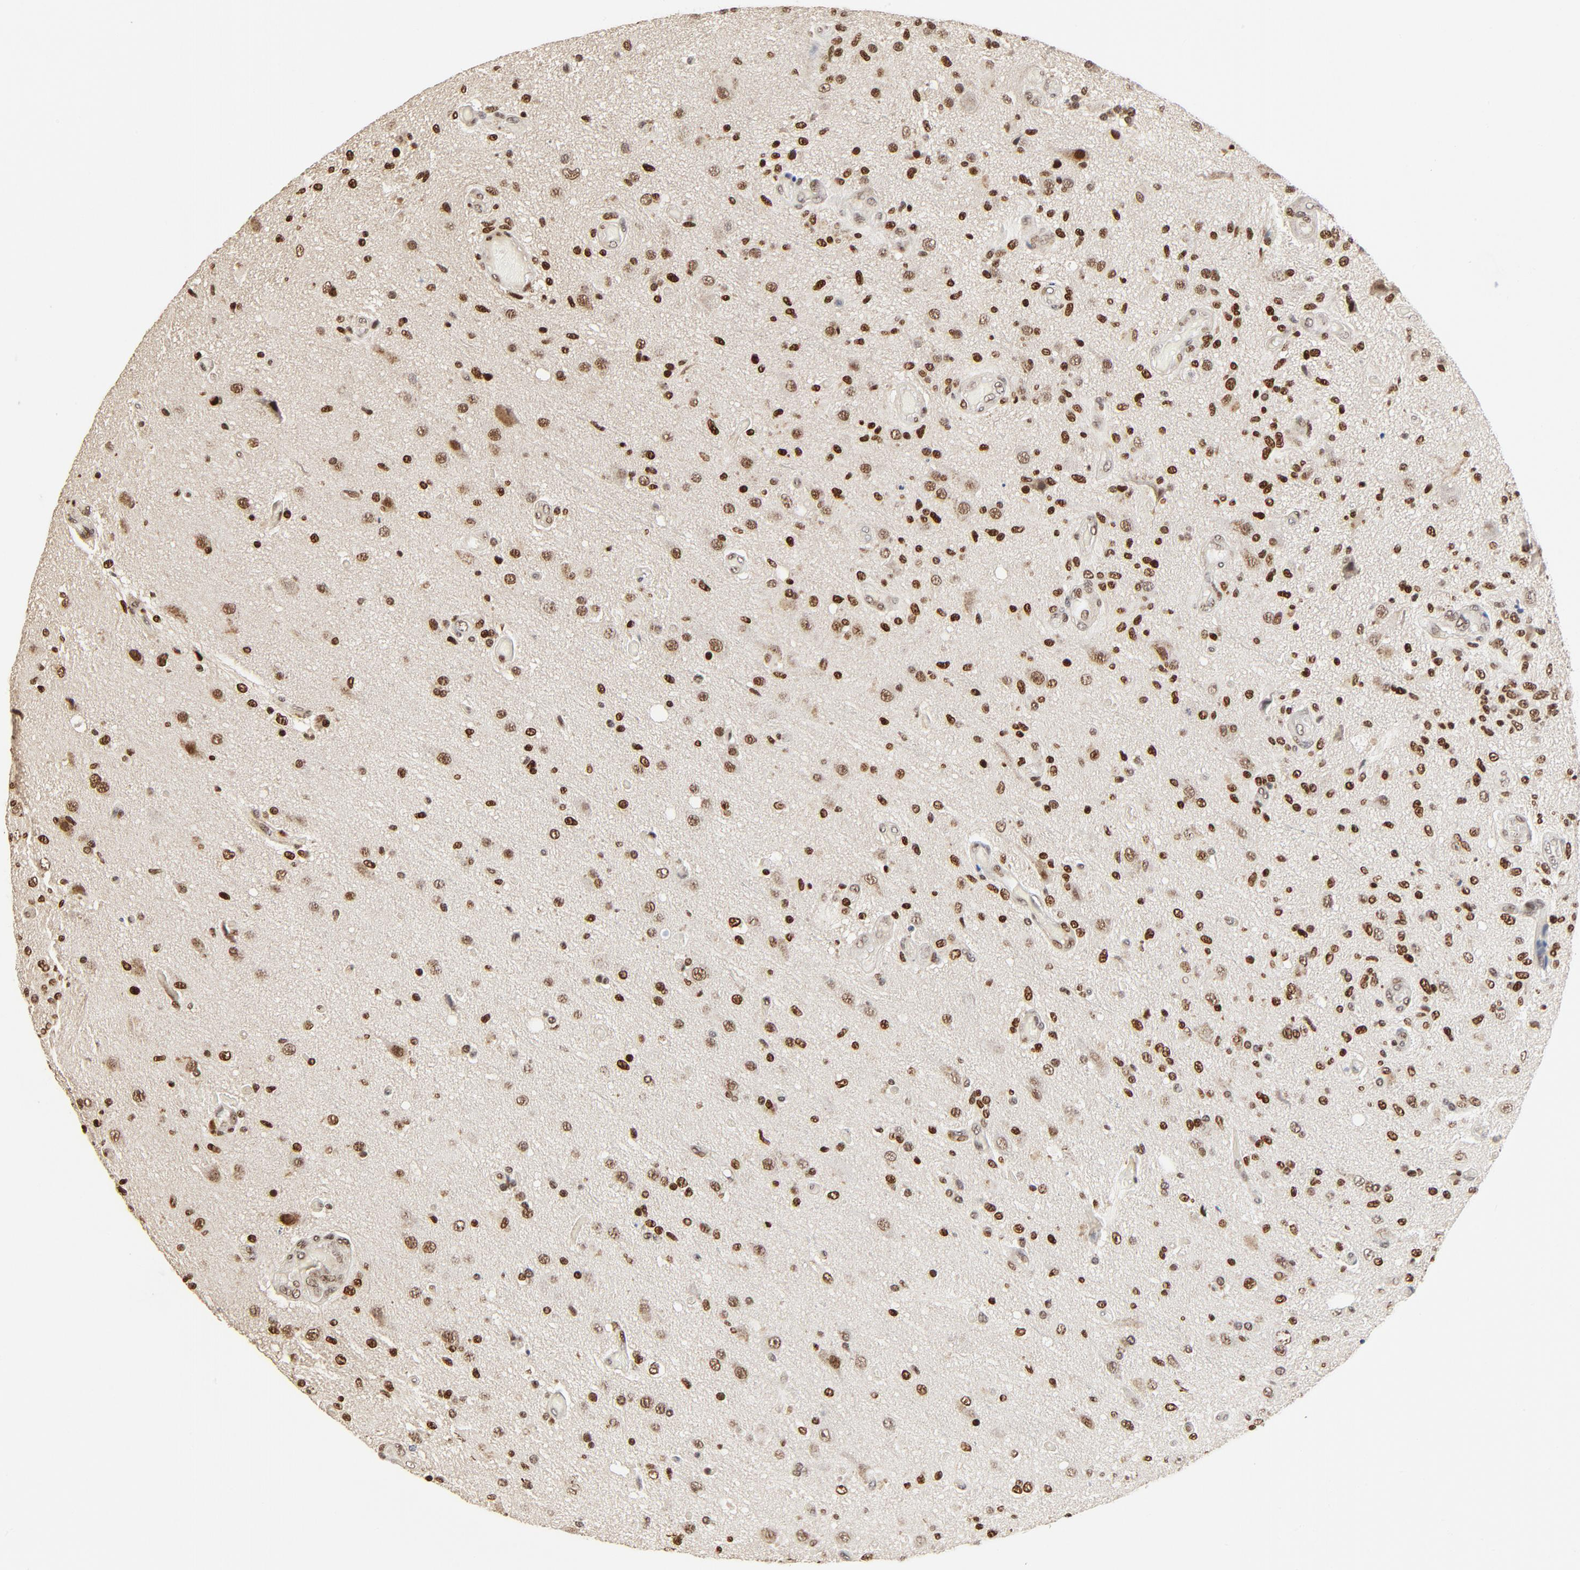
{"staining": {"intensity": "strong", "quantity": ">75%", "location": "nuclear"}, "tissue": "glioma", "cell_type": "Tumor cells", "image_type": "cancer", "snomed": [{"axis": "morphology", "description": "Normal tissue, NOS"}, {"axis": "morphology", "description": "Glioma, malignant, High grade"}, {"axis": "topography", "description": "Cerebral cortex"}], "caption": "Protein expression by IHC exhibits strong nuclear expression in about >75% of tumor cells in glioma.", "gene": "GTF2I", "patient": {"sex": "male", "age": 77}}